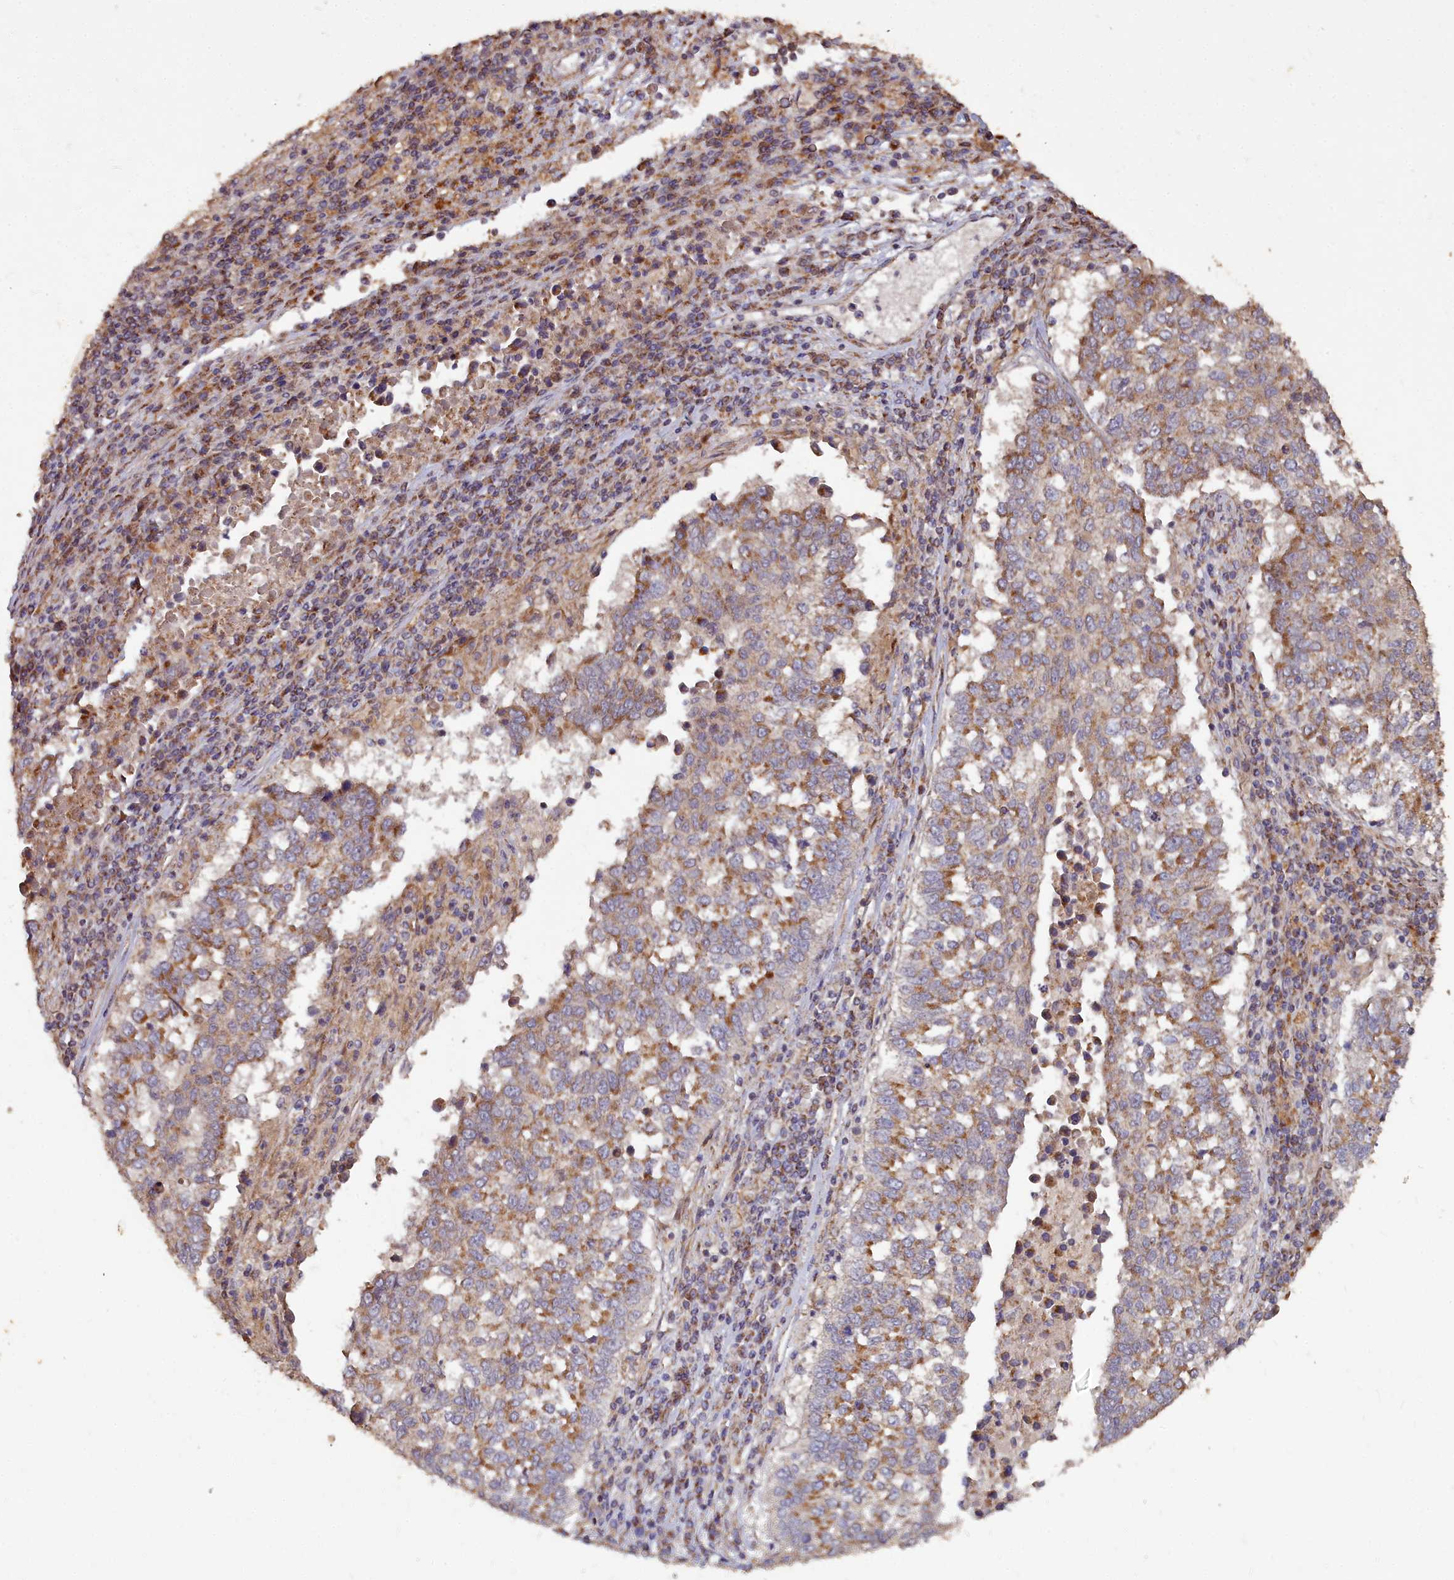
{"staining": {"intensity": "moderate", "quantity": ">75%", "location": "cytoplasmic/membranous"}, "tissue": "lung cancer", "cell_type": "Tumor cells", "image_type": "cancer", "snomed": [{"axis": "morphology", "description": "Squamous cell carcinoma, NOS"}, {"axis": "topography", "description": "Lung"}], "caption": "DAB (3,3'-diaminobenzidine) immunohistochemical staining of human squamous cell carcinoma (lung) displays moderate cytoplasmic/membranous protein expression in about >75% of tumor cells. (Stains: DAB in brown, nuclei in blue, Microscopy: brightfield microscopy at high magnification).", "gene": "COX11", "patient": {"sex": "male", "age": 73}}